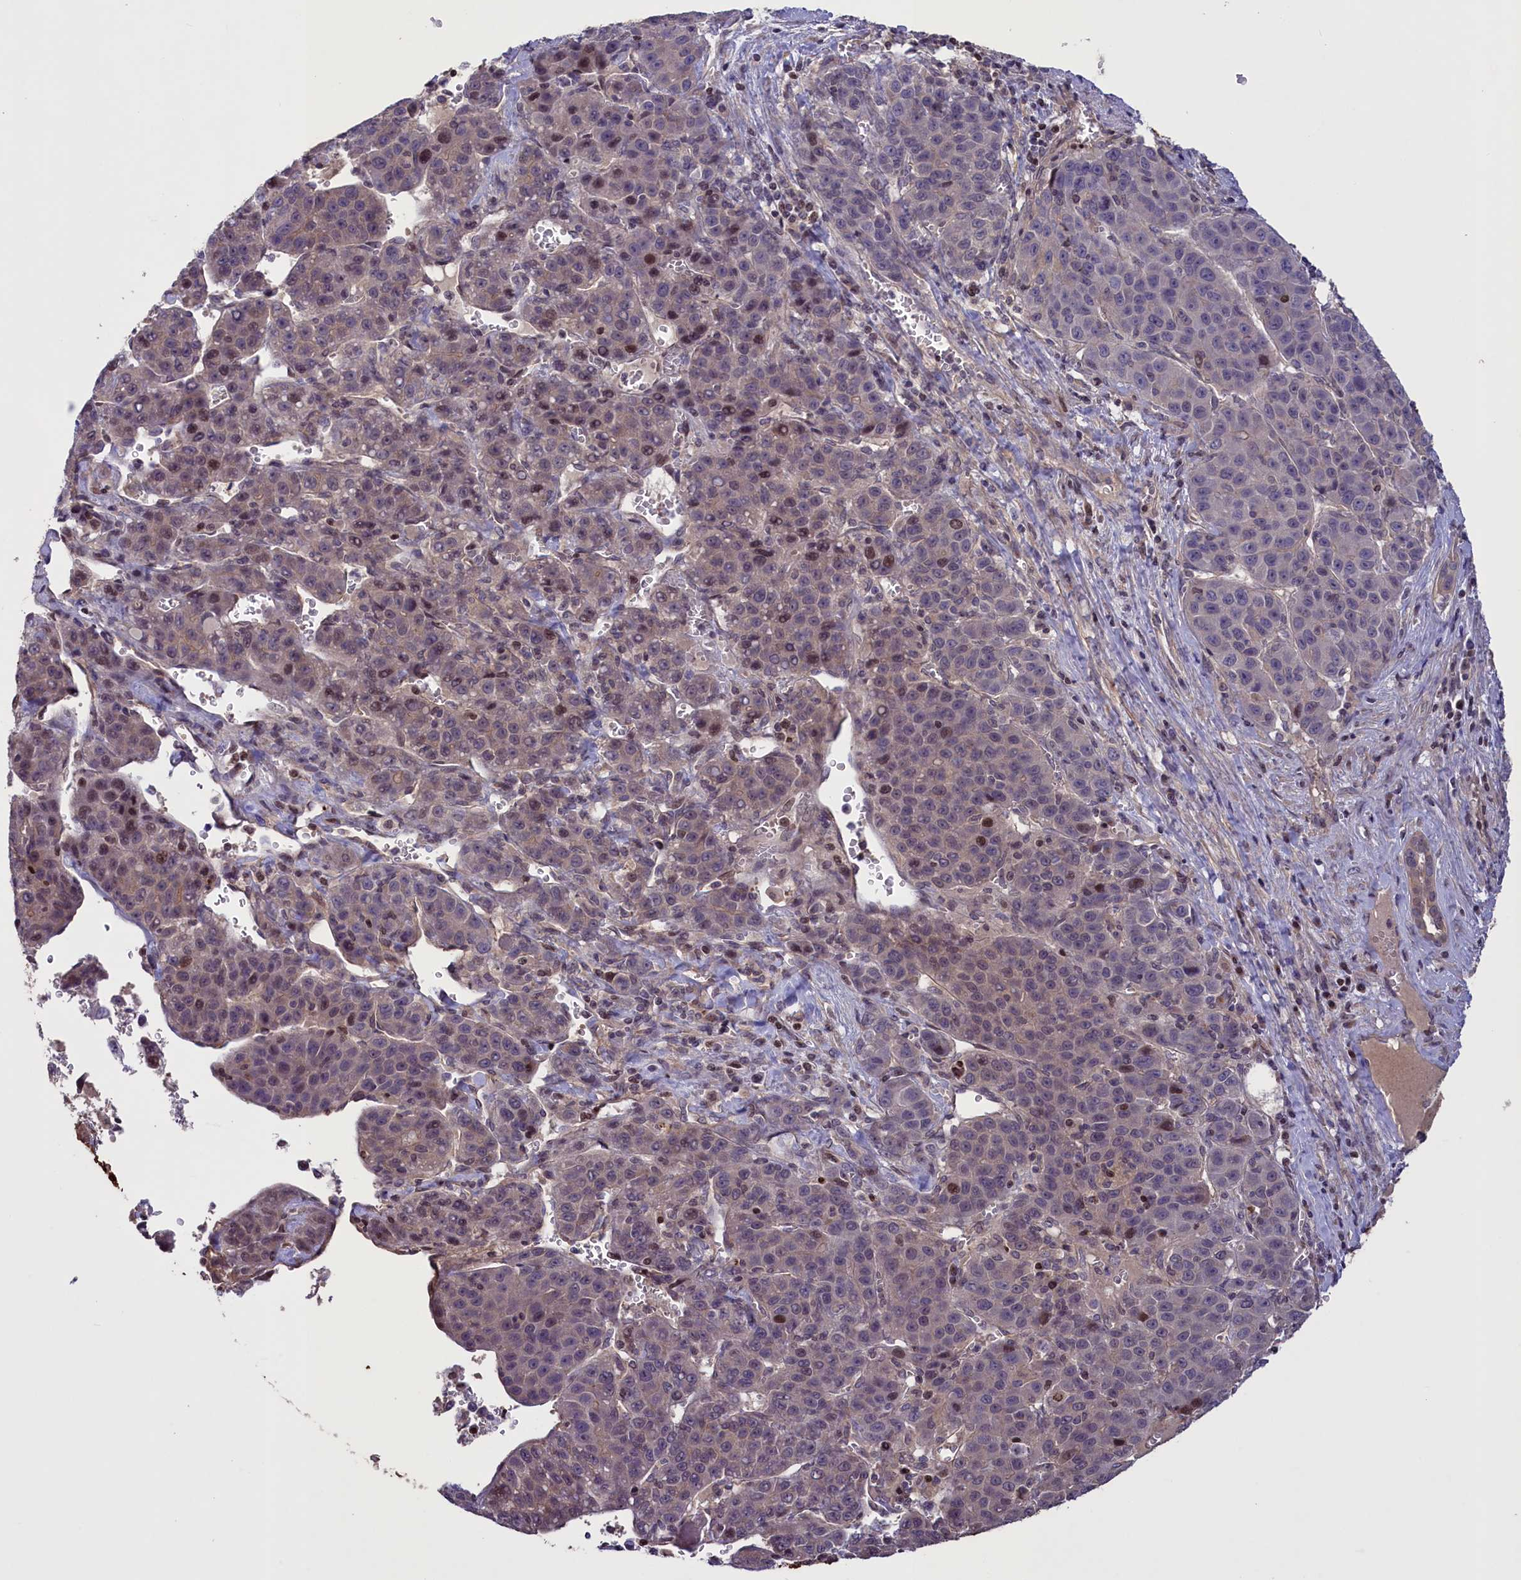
{"staining": {"intensity": "moderate", "quantity": "<25%", "location": "nuclear"}, "tissue": "liver cancer", "cell_type": "Tumor cells", "image_type": "cancer", "snomed": [{"axis": "morphology", "description": "Carcinoma, Hepatocellular, NOS"}, {"axis": "topography", "description": "Liver"}], "caption": "DAB immunohistochemical staining of human liver cancer (hepatocellular carcinoma) shows moderate nuclear protein expression in about <25% of tumor cells.", "gene": "MAN2C1", "patient": {"sex": "female", "age": 53}}